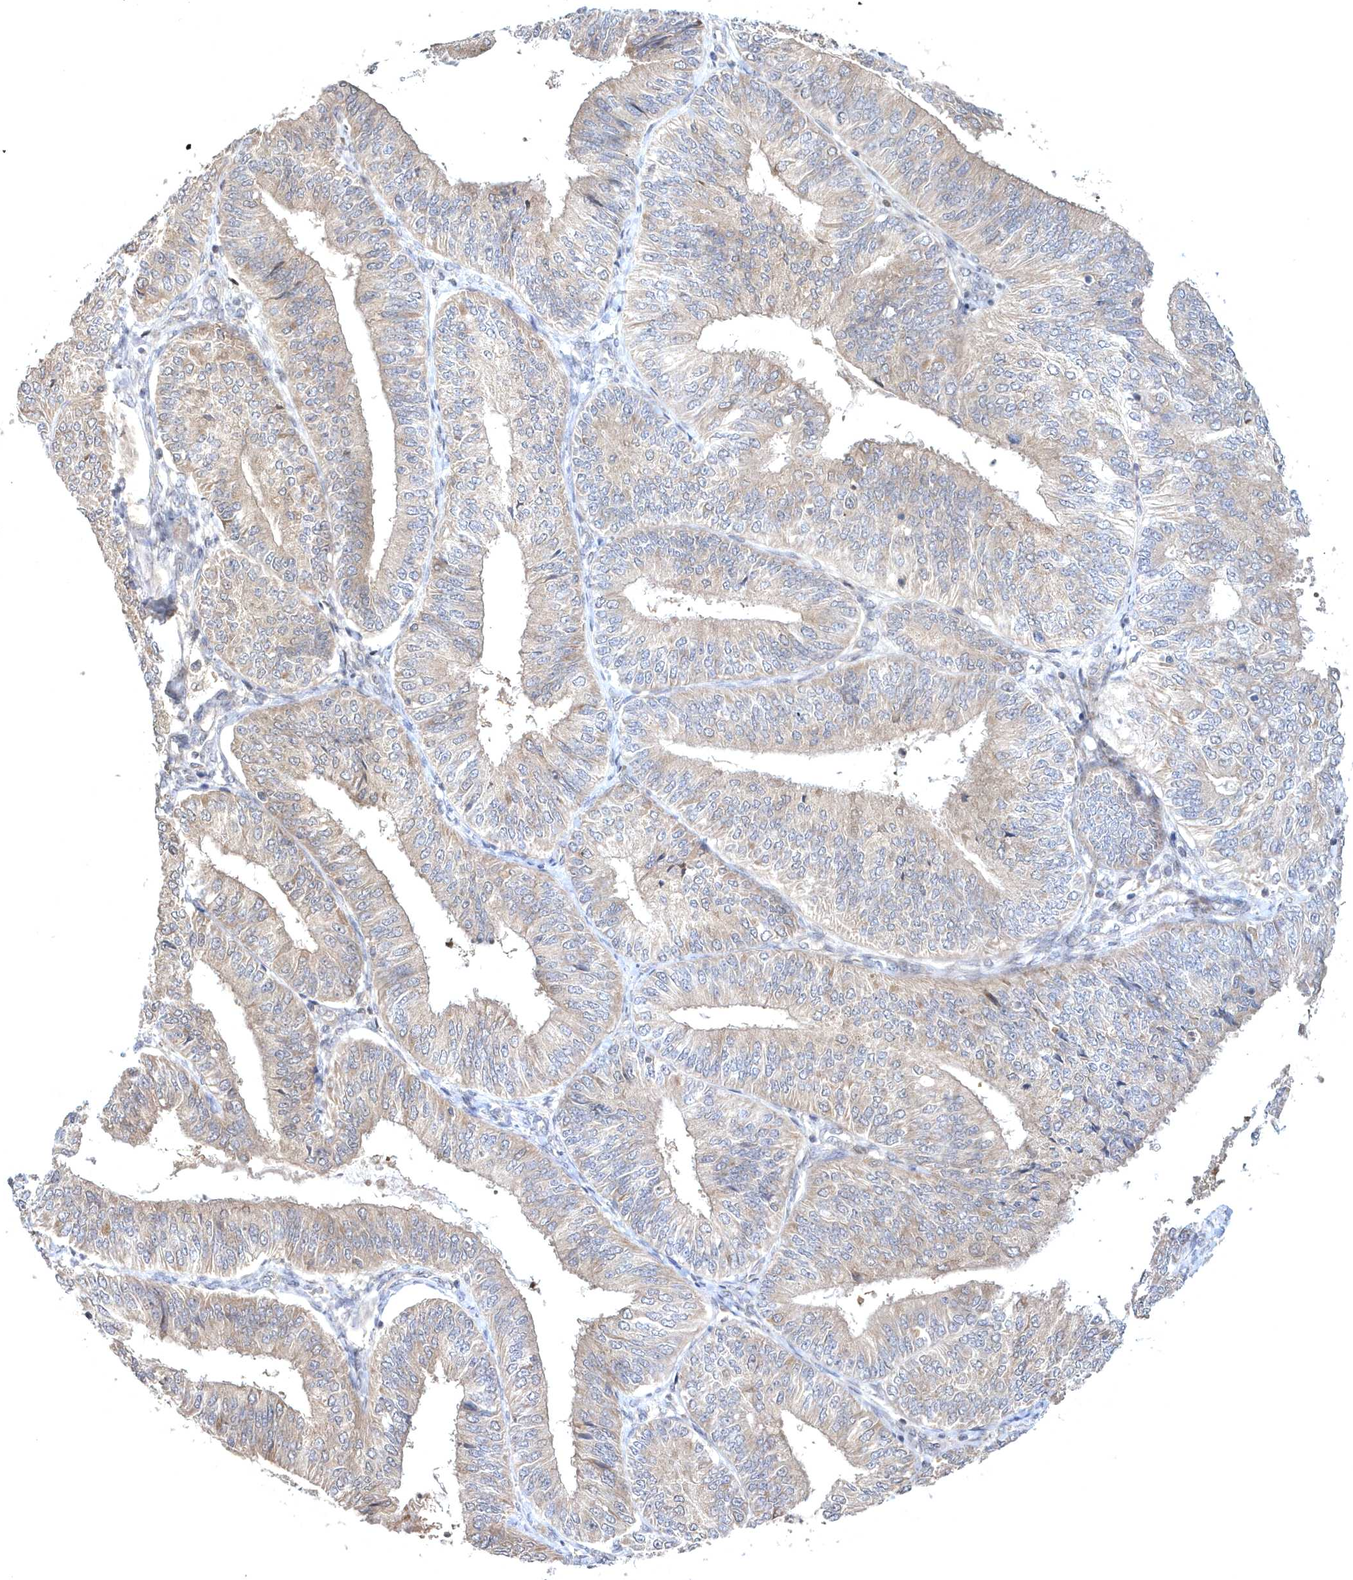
{"staining": {"intensity": "weak", "quantity": ">75%", "location": "cytoplasmic/membranous"}, "tissue": "endometrial cancer", "cell_type": "Tumor cells", "image_type": "cancer", "snomed": [{"axis": "morphology", "description": "Adenocarcinoma, NOS"}, {"axis": "topography", "description": "Endometrium"}], "caption": "Endometrial cancer stained for a protein reveals weak cytoplasmic/membranous positivity in tumor cells. The protein of interest is shown in brown color, while the nuclei are stained blue.", "gene": "HMGCS1", "patient": {"sex": "female", "age": 58}}